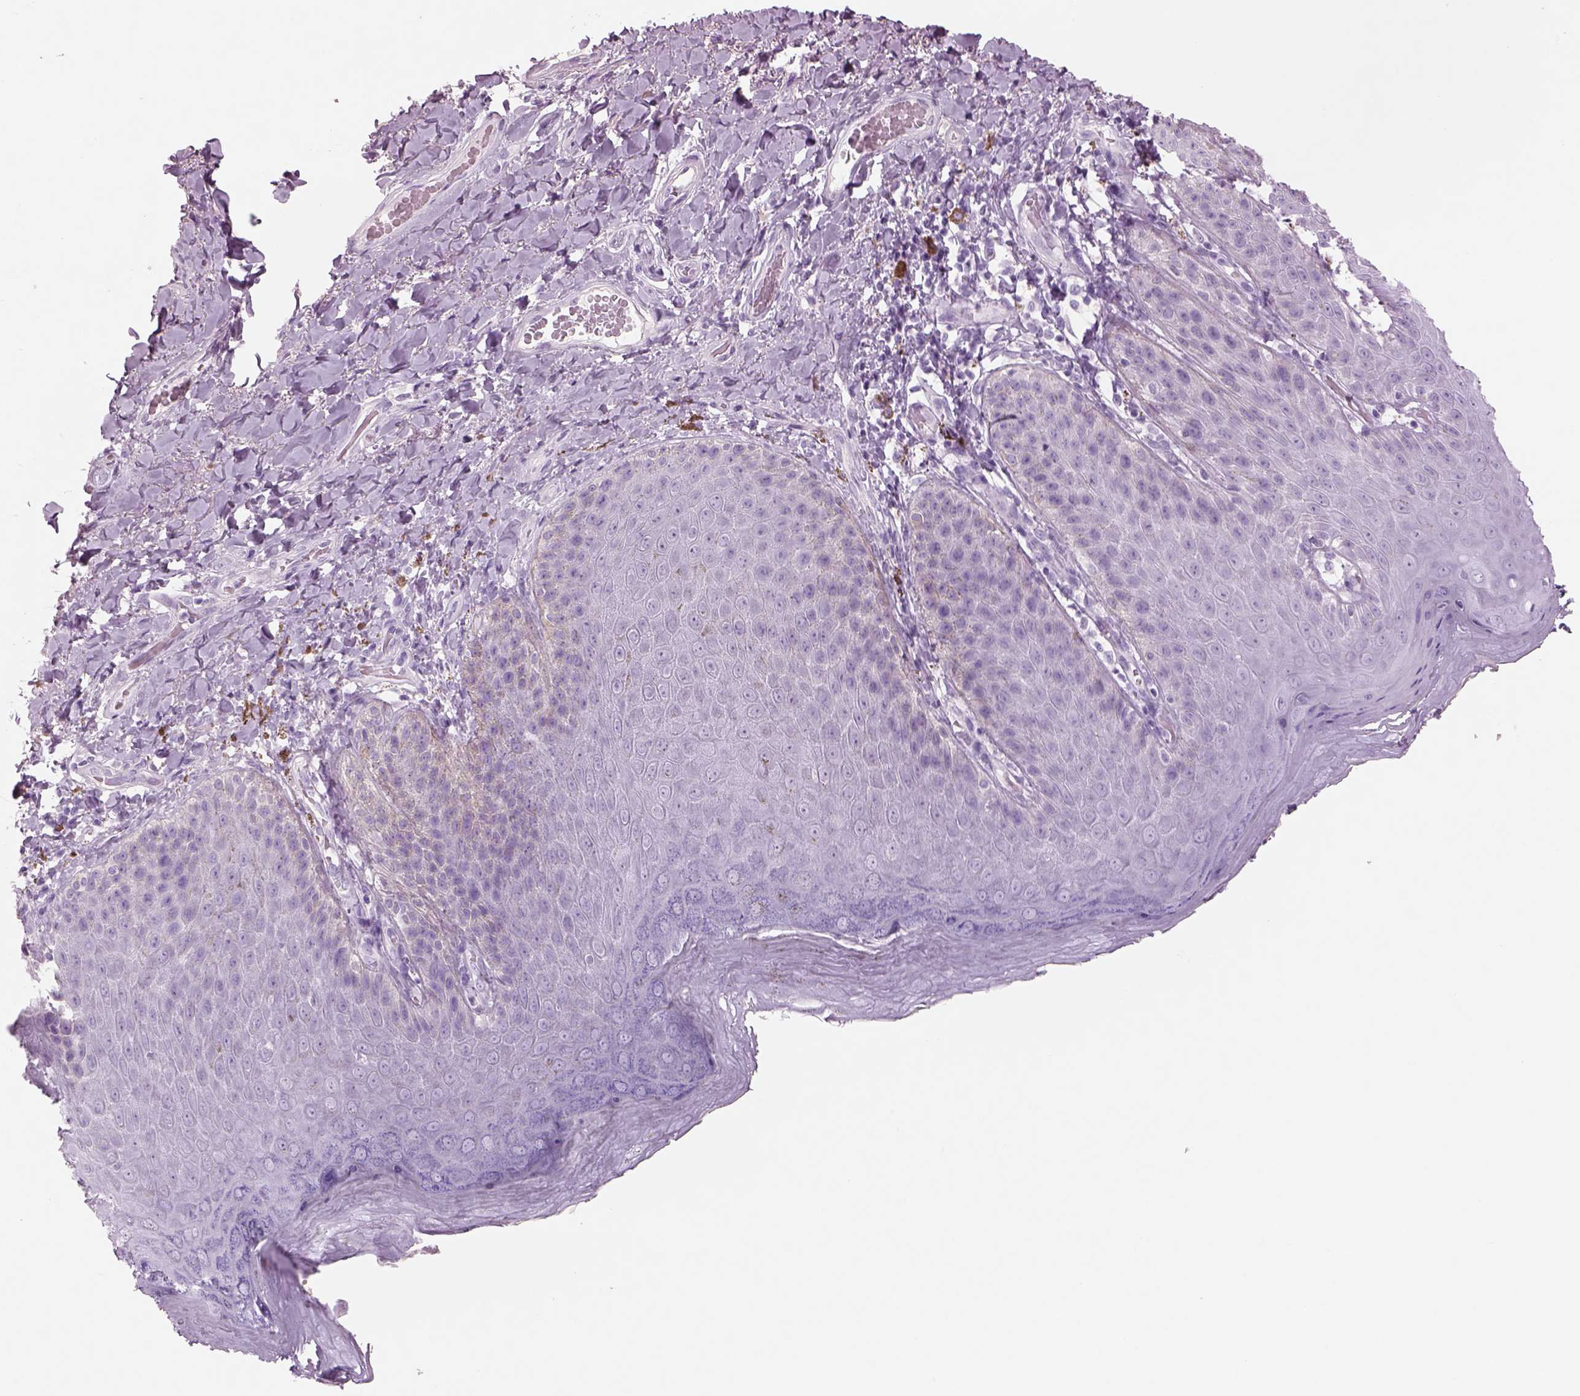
{"staining": {"intensity": "negative", "quantity": "none", "location": "none"}, "tissue": "skin", "cell_type": "Epidermal cells", "image_type": "normal", "snomed": [{"axis": "morphology", "description": "Normal tissue, NOS"}, {"axis": "topography", "description": "Anal"}], "caption": "High magnification brightfield microscopy of normal skin stained with DAB (brown) and counterstained with hematoxylin (blue): epidermal cells show no significant staining.", "gene": "RHO", "patient": {"sex": "male", "age": 53}}